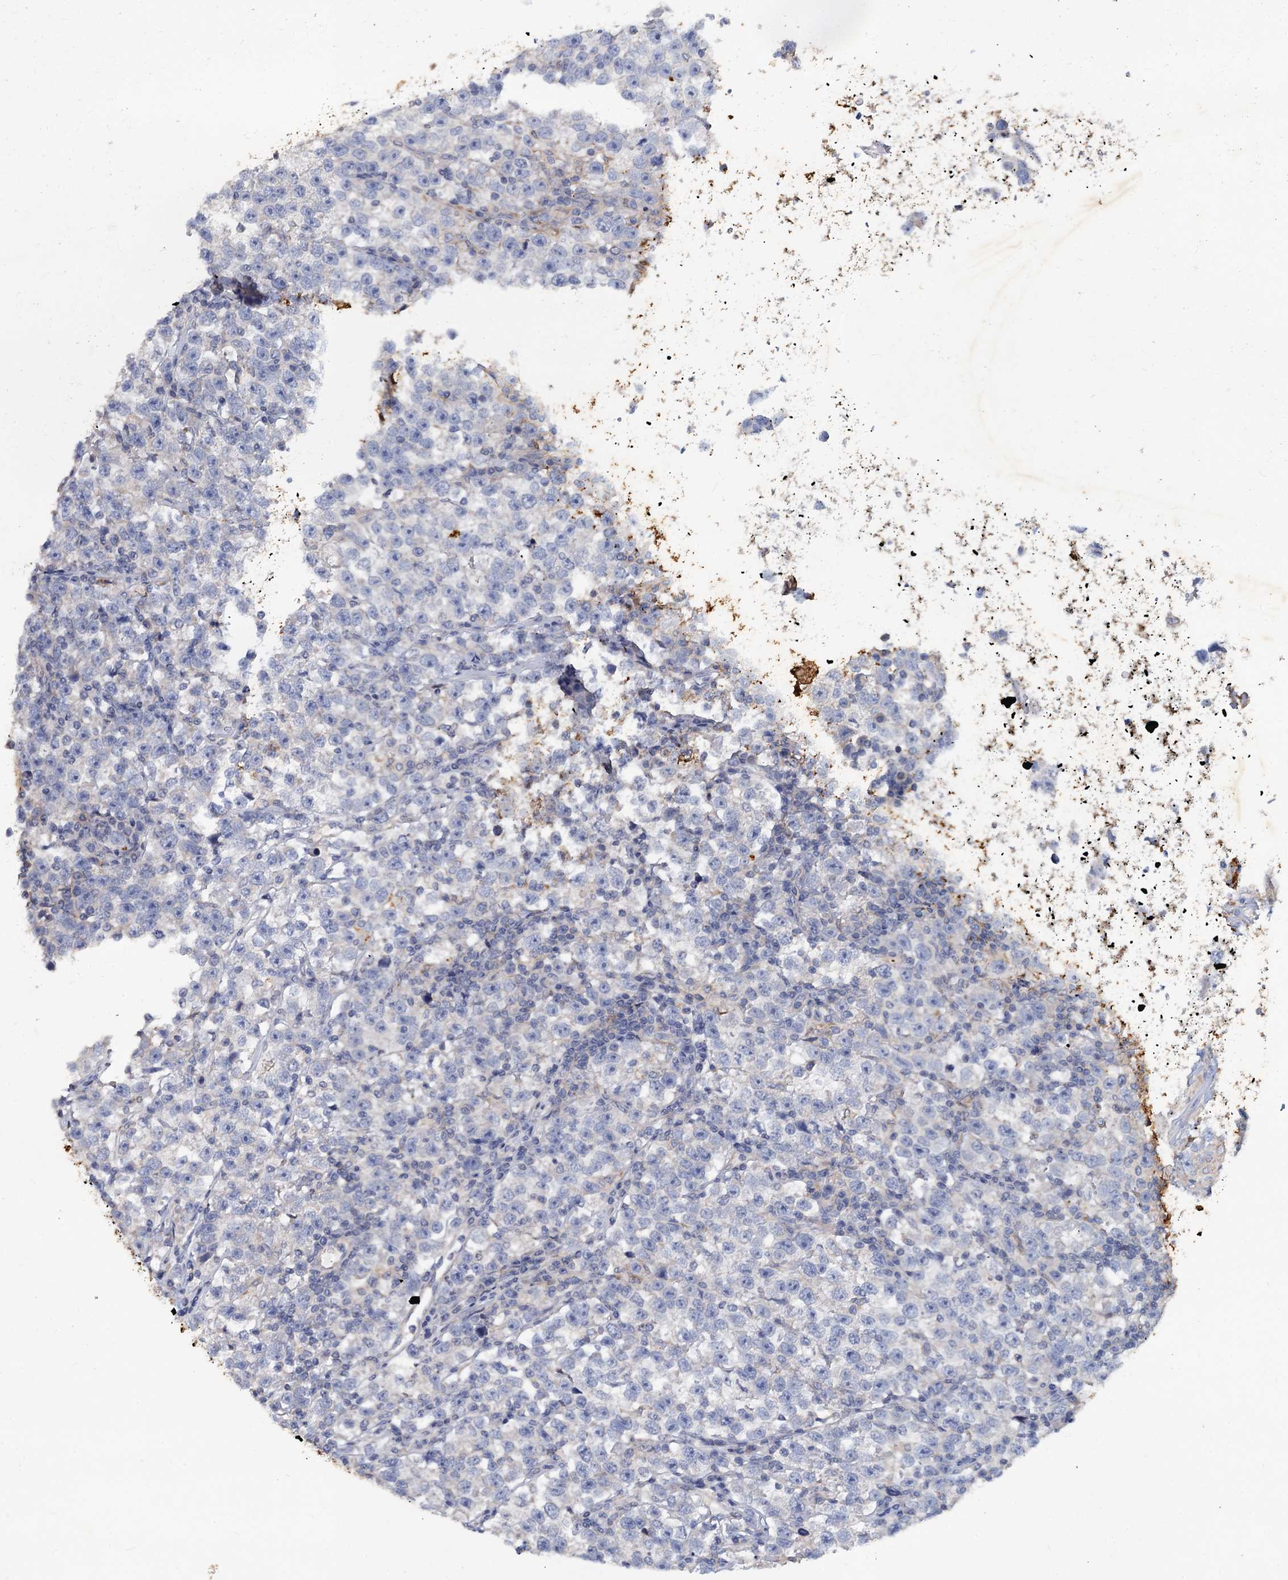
{"staining": {"intensity": "negative", "quantity": "none", "location": "none"}, "tissue": "testis cancer", "cell_type": "Tumor cells", "image_type": "cancer", "snomed": [{"axis": "morphology", "description": "Normal tissue, NOS"}, {"axis": "morphology", "description": "Seminoma, NOS"}, {"axis": "topography", "description": "Testis"}], "caption": "A high-resolution histopathology image shows immunohistochemistry staining of seminoma (testis), which reveals no significant positivity in tumor cells.", "gene": "SLC2A7", "patient": {"sex": "male", "age": 43}}